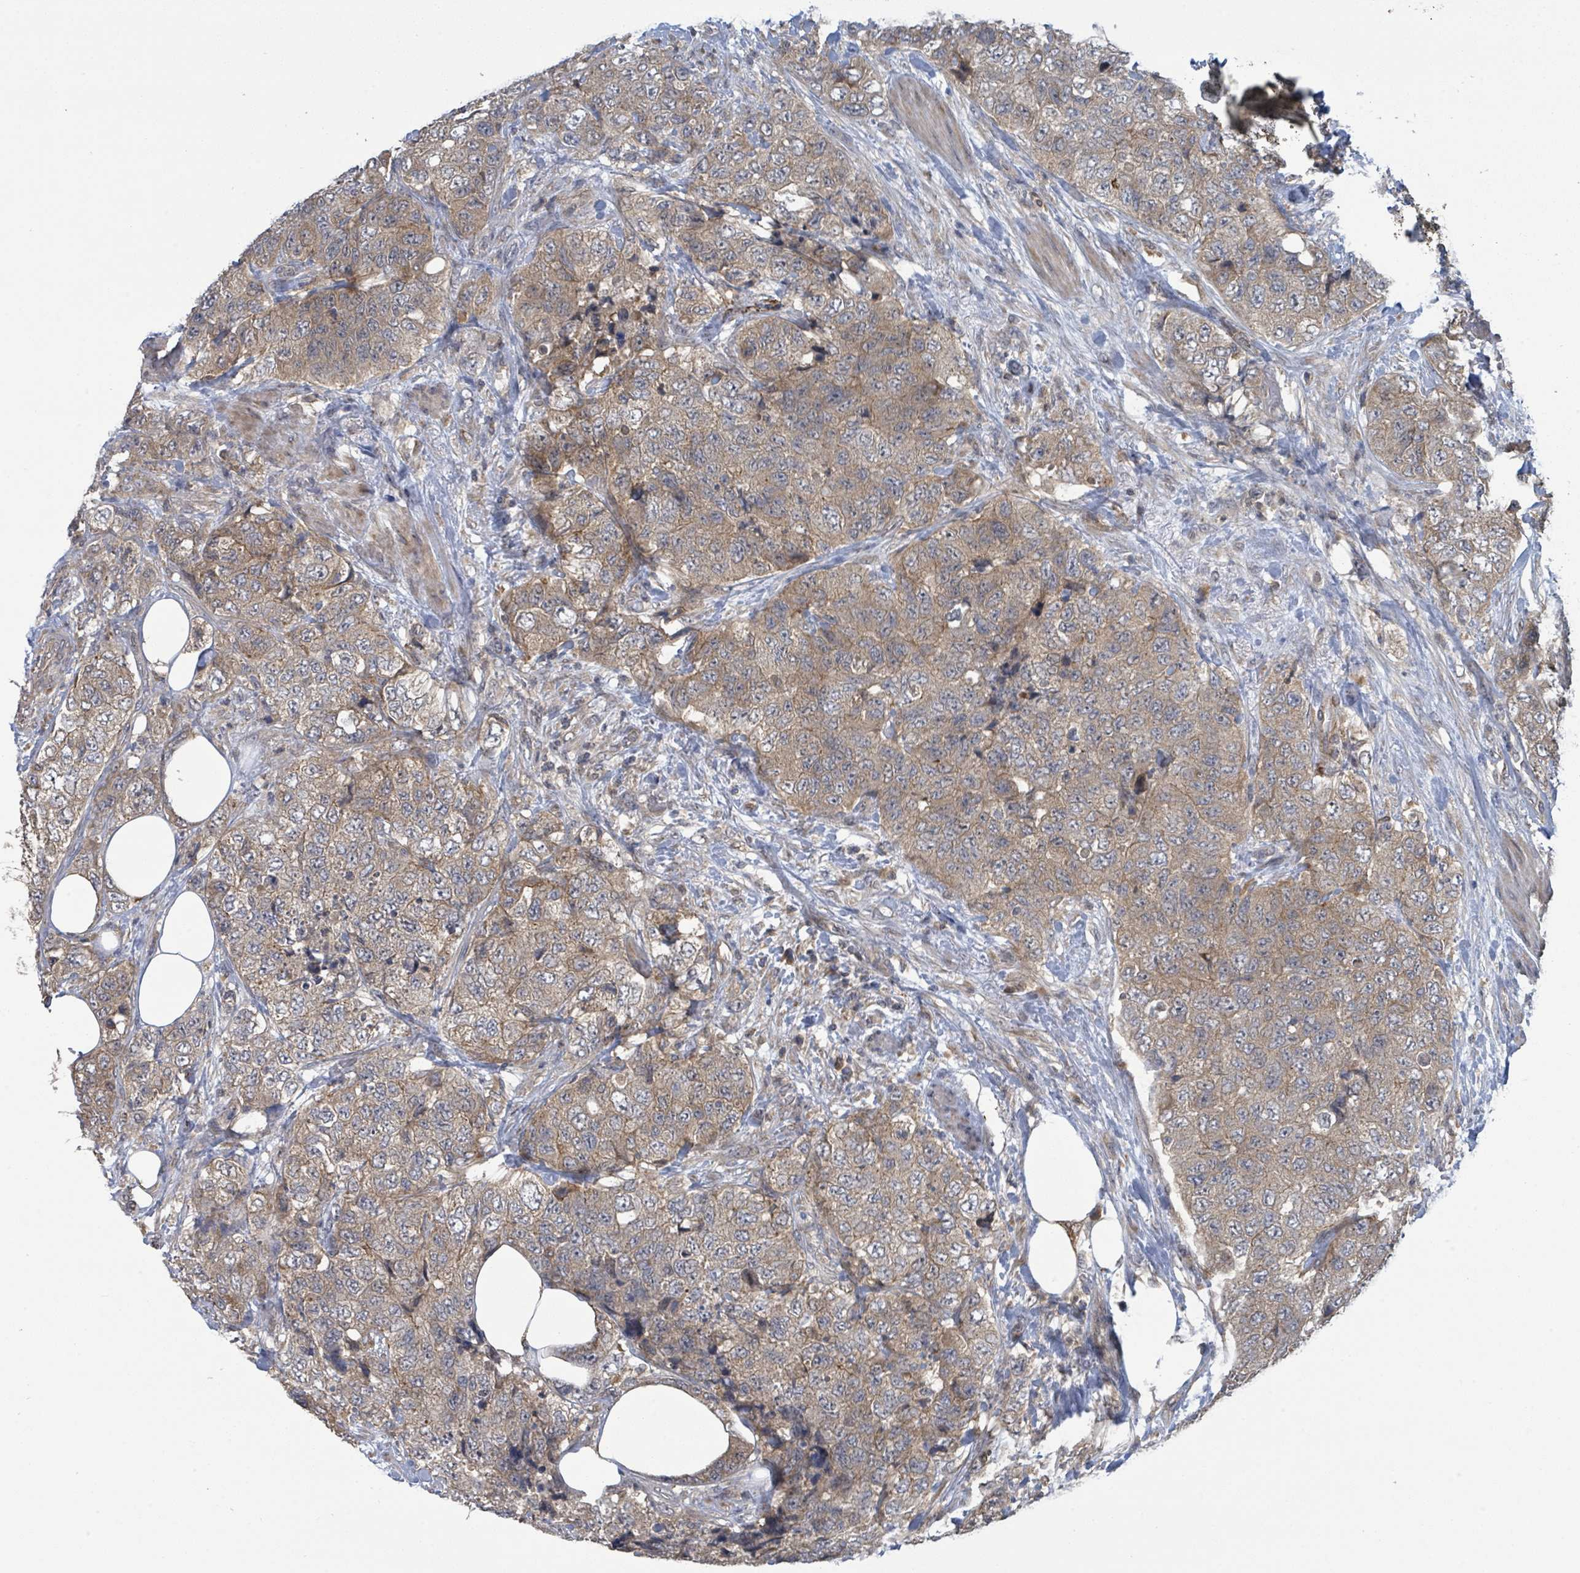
{"staining": {"intensity": "moderate", "quantity": ">75%", "location": "cytoplasmic/membranous"}, "tissue": "urothelial cancer", "cell_type": "Tumor cells", "image_type": "cancer", "snomed": [{"axis": "morphology", "description": "Urothelial carcinoma, High grade"}, {"axis": "topography", "description": "Urinary bladder"}], "caption": "A brown stain shows moderate cytoplasmic/membranous positivity of a protein in human urothelial cancer tumor cells.", "gene": "CCDC121", "patient": {"sex": "female", "age": 78}}